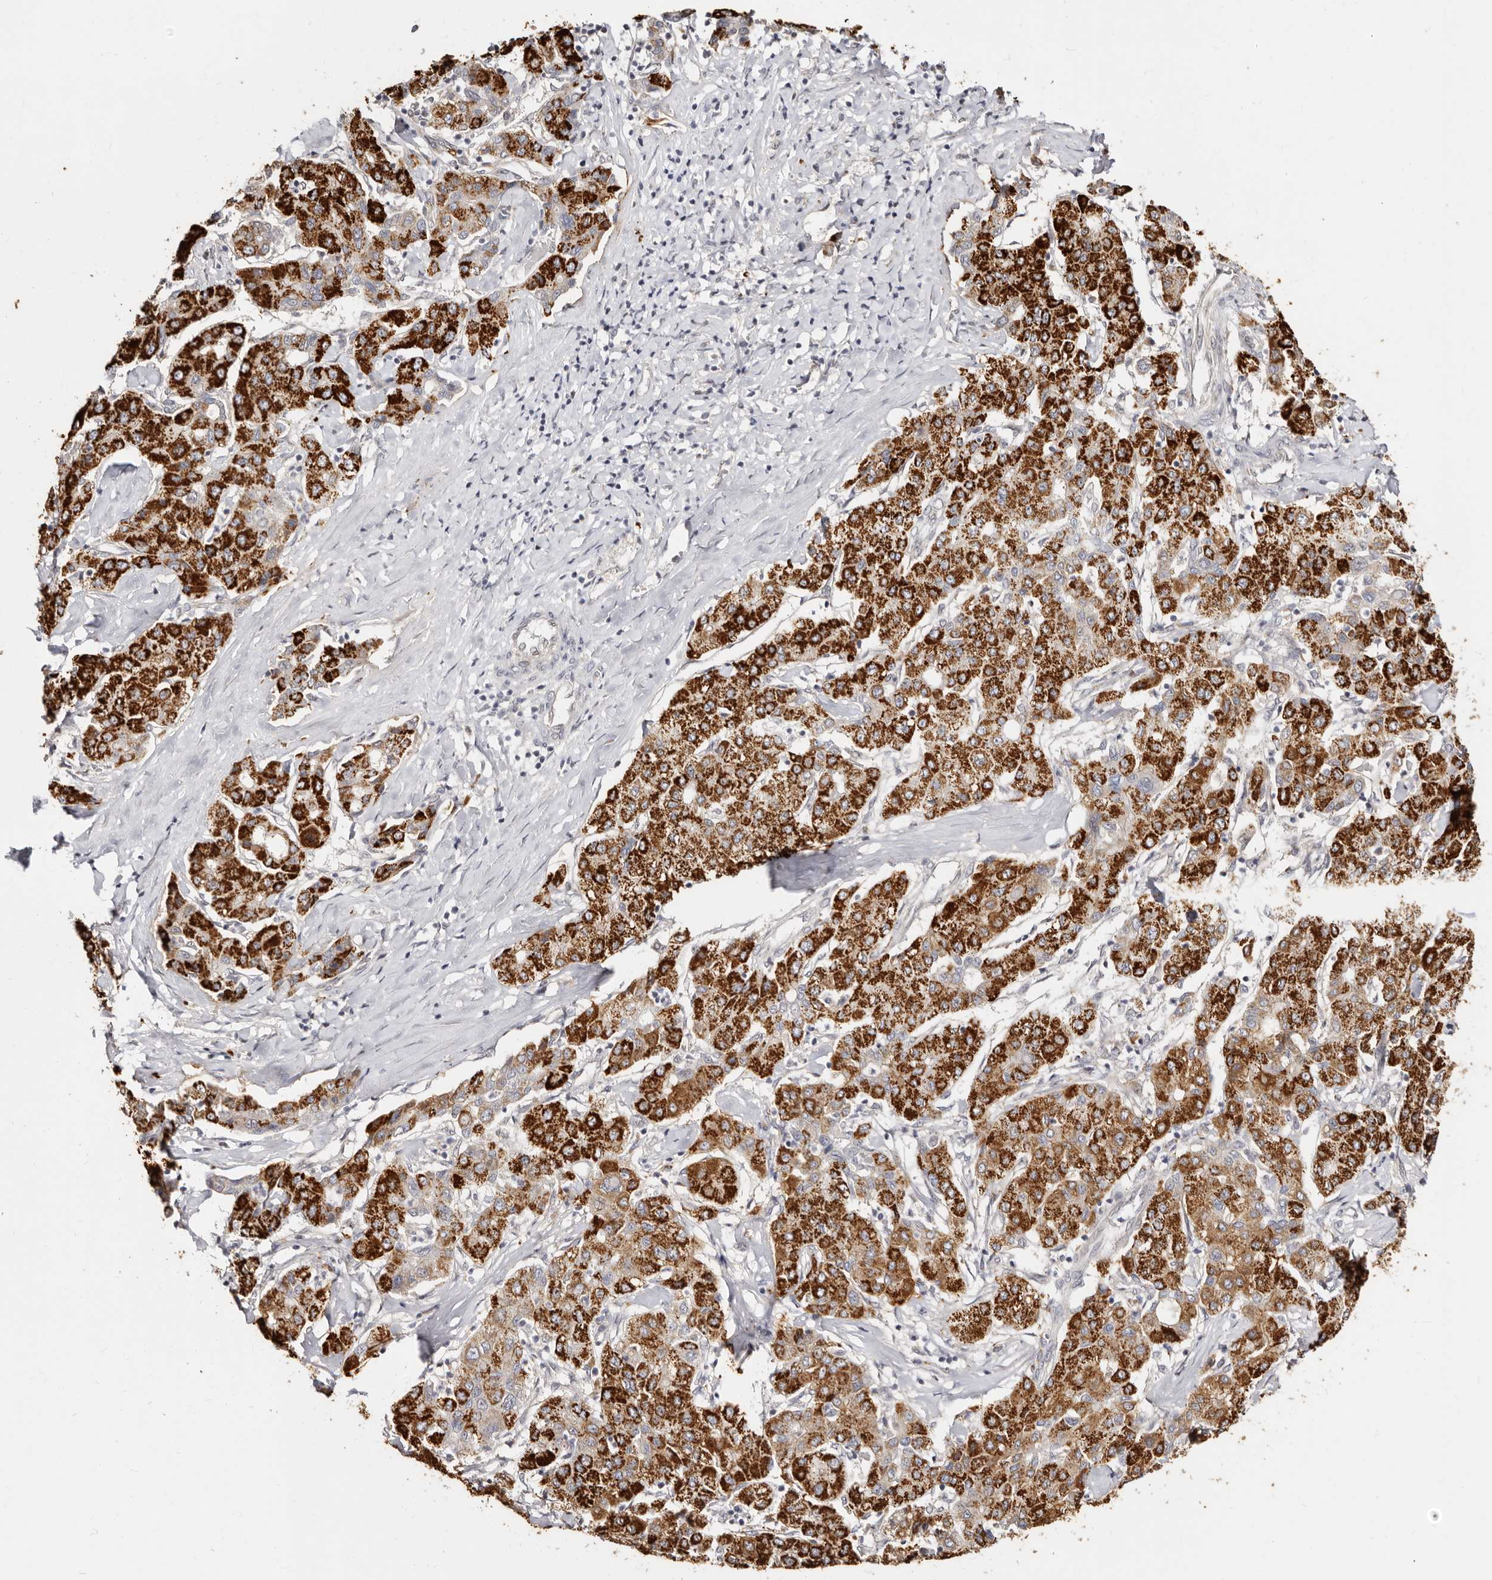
{"staining": {"intensity": "strong", "quantity": ">75%", "location": "cytoplasmic/membranous"}, "tissue": "liver cancer", "cell_type": "Tumor cells", "image_type": "cancer", "snomed": [{"axis": "morphology", "description": "Carcinoma, Hepatocellular, NOS"}, {"axis": "topography", "description": "Liver"}], "caption": "Strong cytoplasmic/membranous staining is seen in approximately >75% of tumor cells in liver hepatocellular carcinoma.", "gene": "LCORL", "patient": {"sex": "male", "age": 65}}